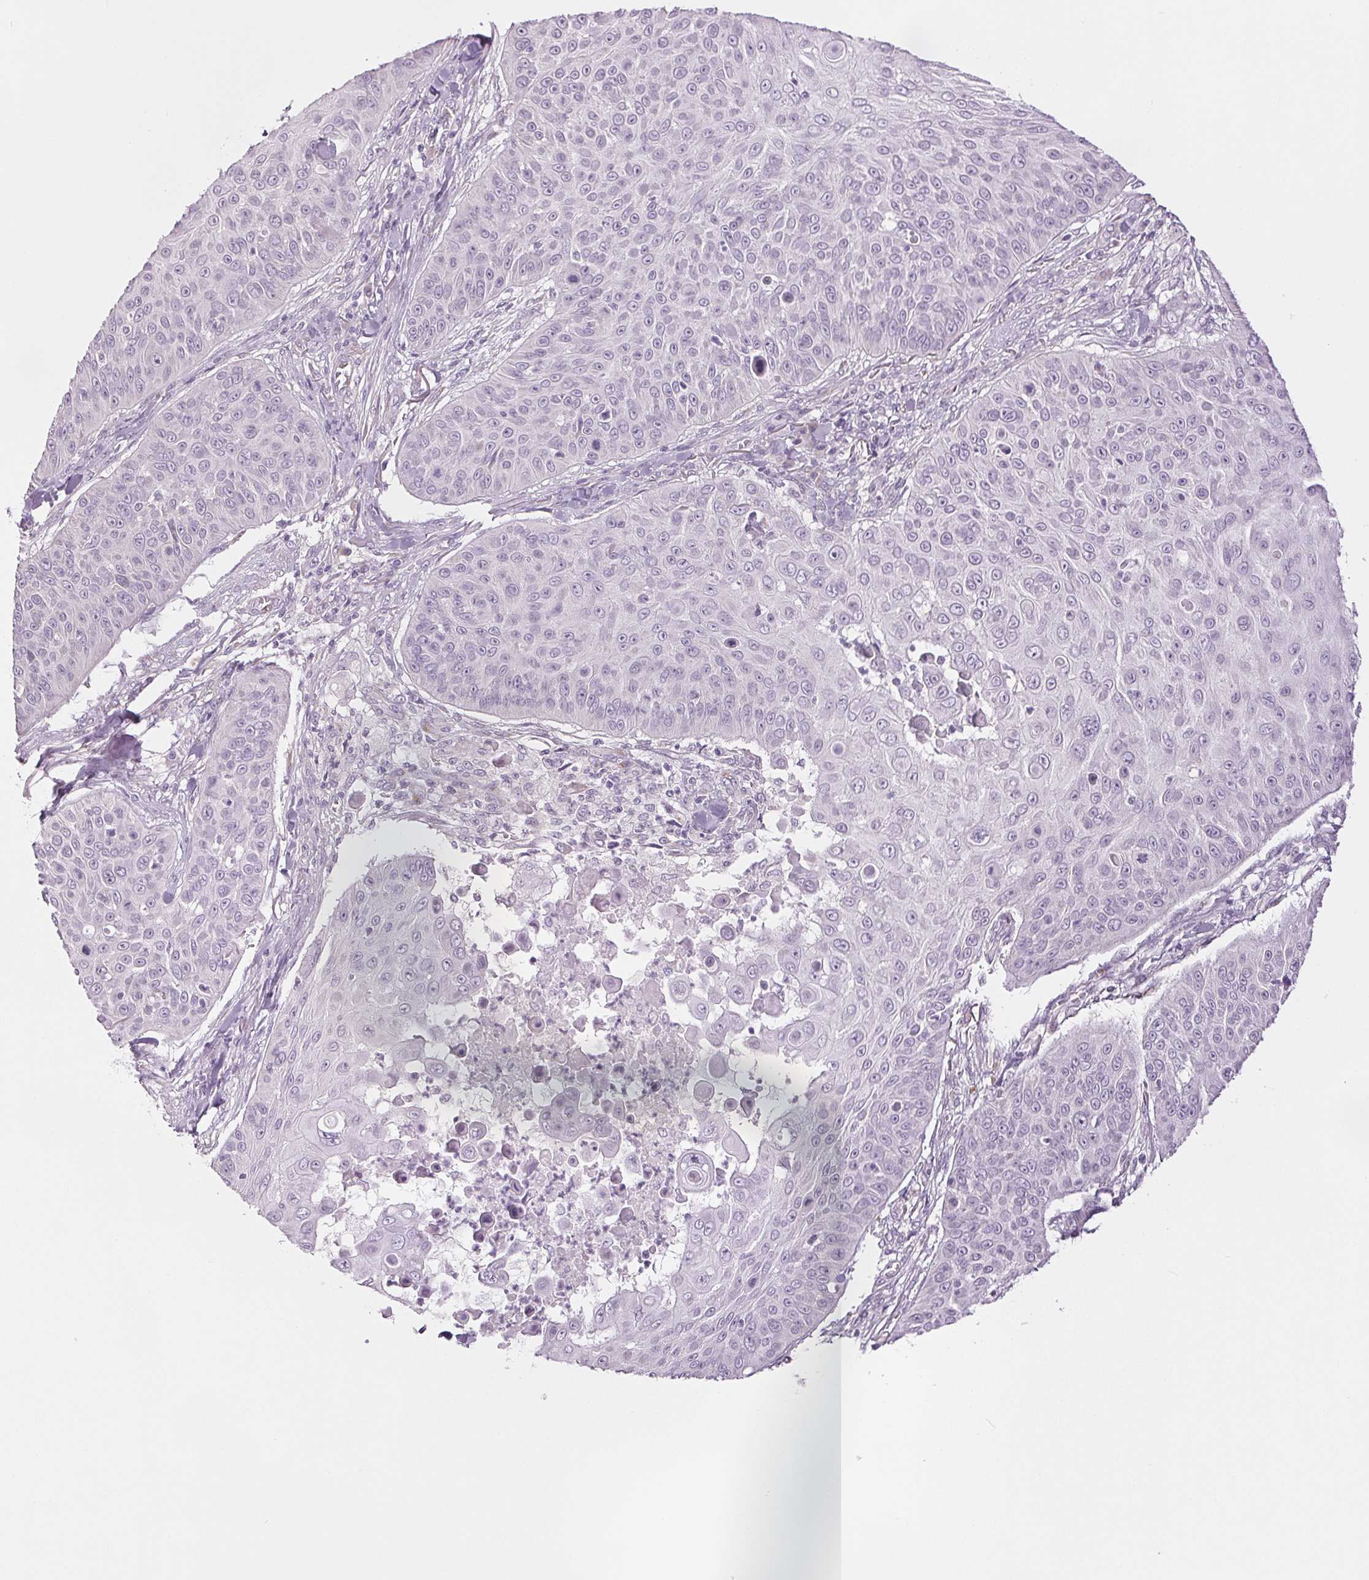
{"staining": {"intensity": "negative", "quantity": "none", "location": "none"}, "tissue": "skin cancer", "cell_type": "Tumor cells", "image_type": "cancer", "snomed": [{"axis": "morphology", "description": "Squamous cell carcinoma, NOS"}, {"axis": "topography", "description": "Skin"}], "caption": "This is an immunohistochemistry photomicrograph of skin squamous cell carcinoma. There is no staining in tumor cells.", "gene": "DNAJC6", "patient": {"sex": "male", "age": 82}}